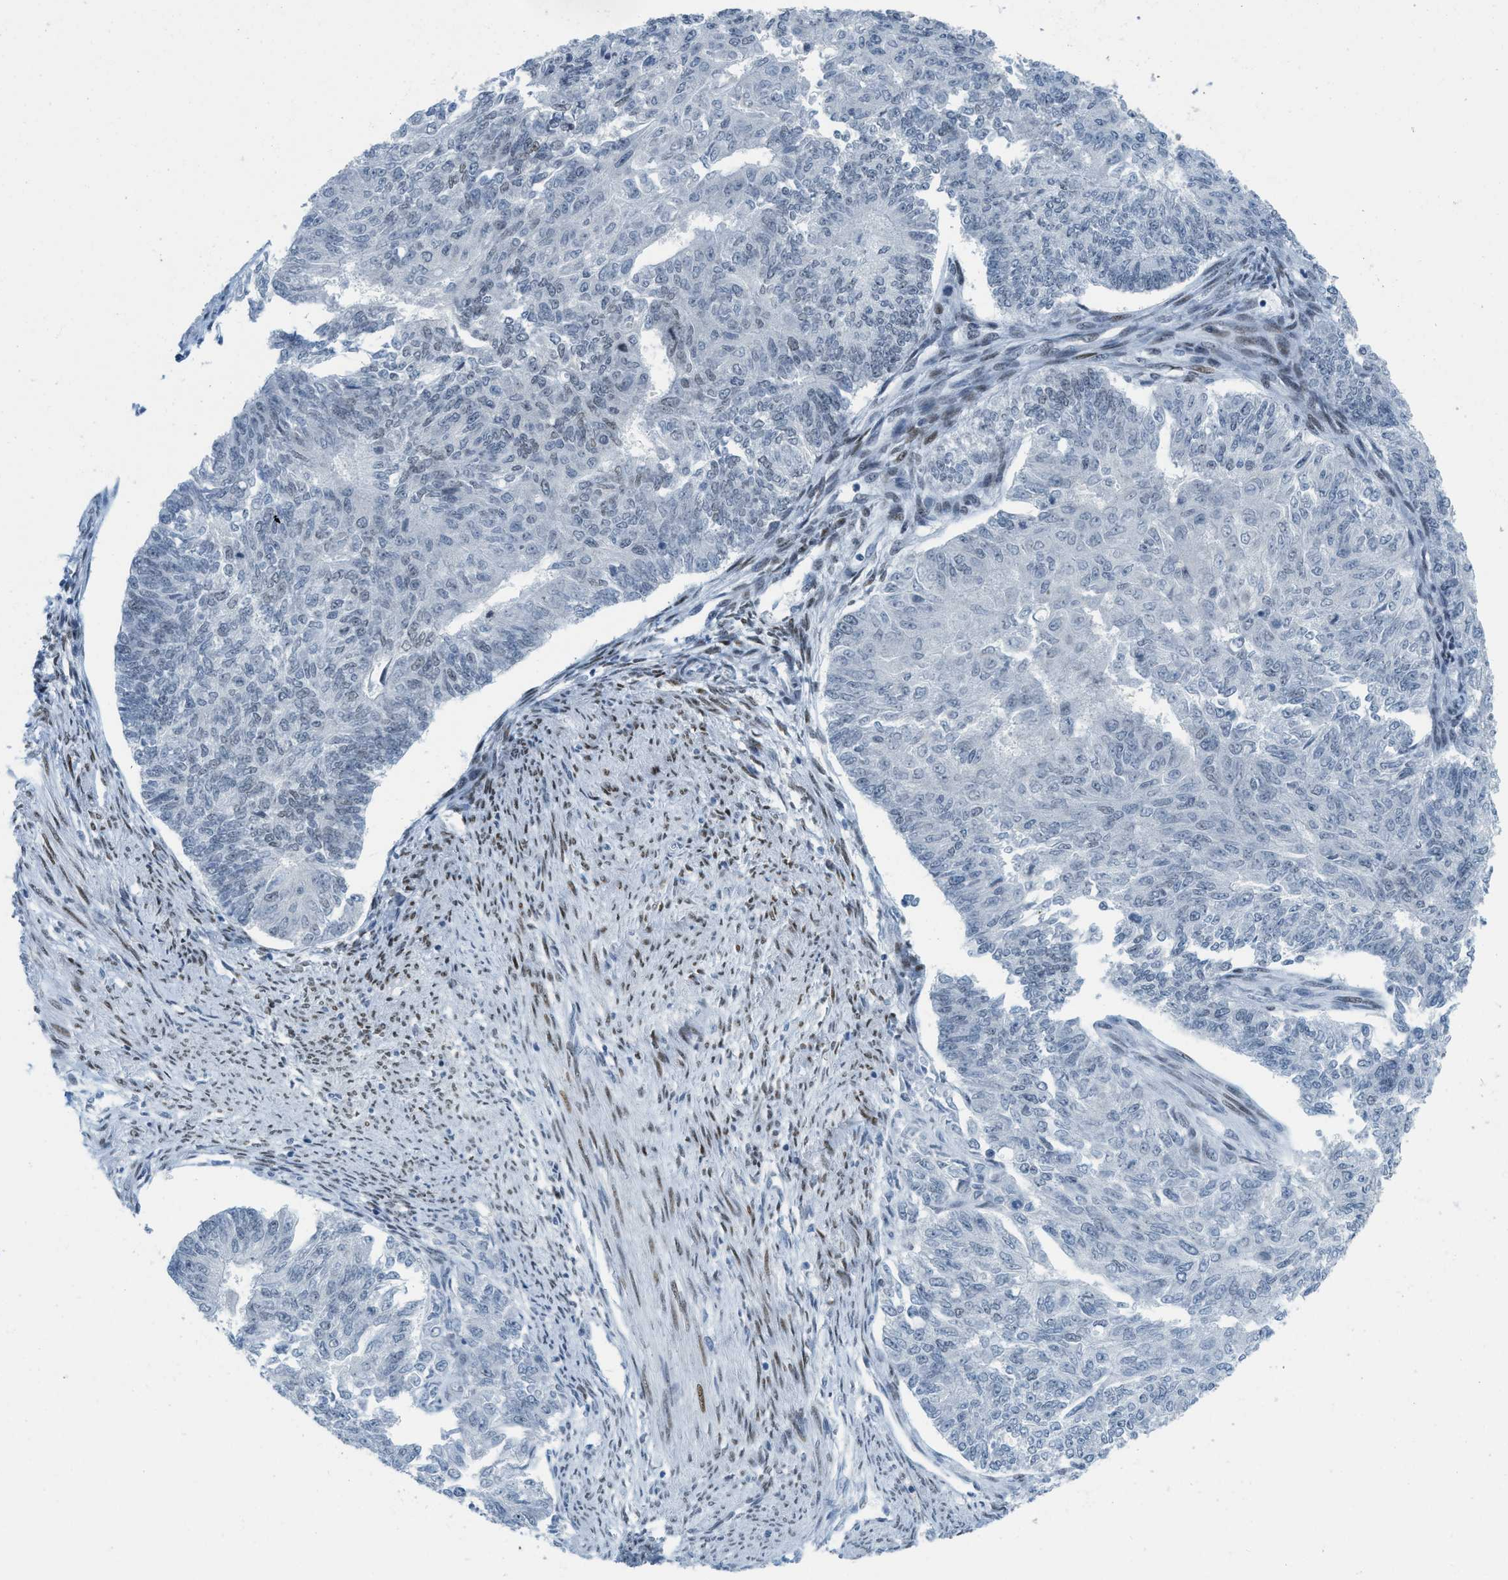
{"staining": {"intensity": "negative", "quantity": "none", "location": "none"}, "tissue": "endometrial cancer", "cell_type": "Tumor cells", "image_type": "cancer", "snomed": [{"axis": "morphology", "description": "Adenocarcinoma, NOS"}, {"axis": "topography", "description": "Endometrium"}], "caption": "The immunohistochemistry micrograph has no significant expression in tumor cells of endometrial cancer (adenocarcinoma) tissue. The staining was performed using DAB to visualize the protein expression in brown, while the nuclei were stained in blue with hematoxylin (Magnification: 20x).", "gene": "PBX1", "patient": {"sex": "female", "age": 32}}